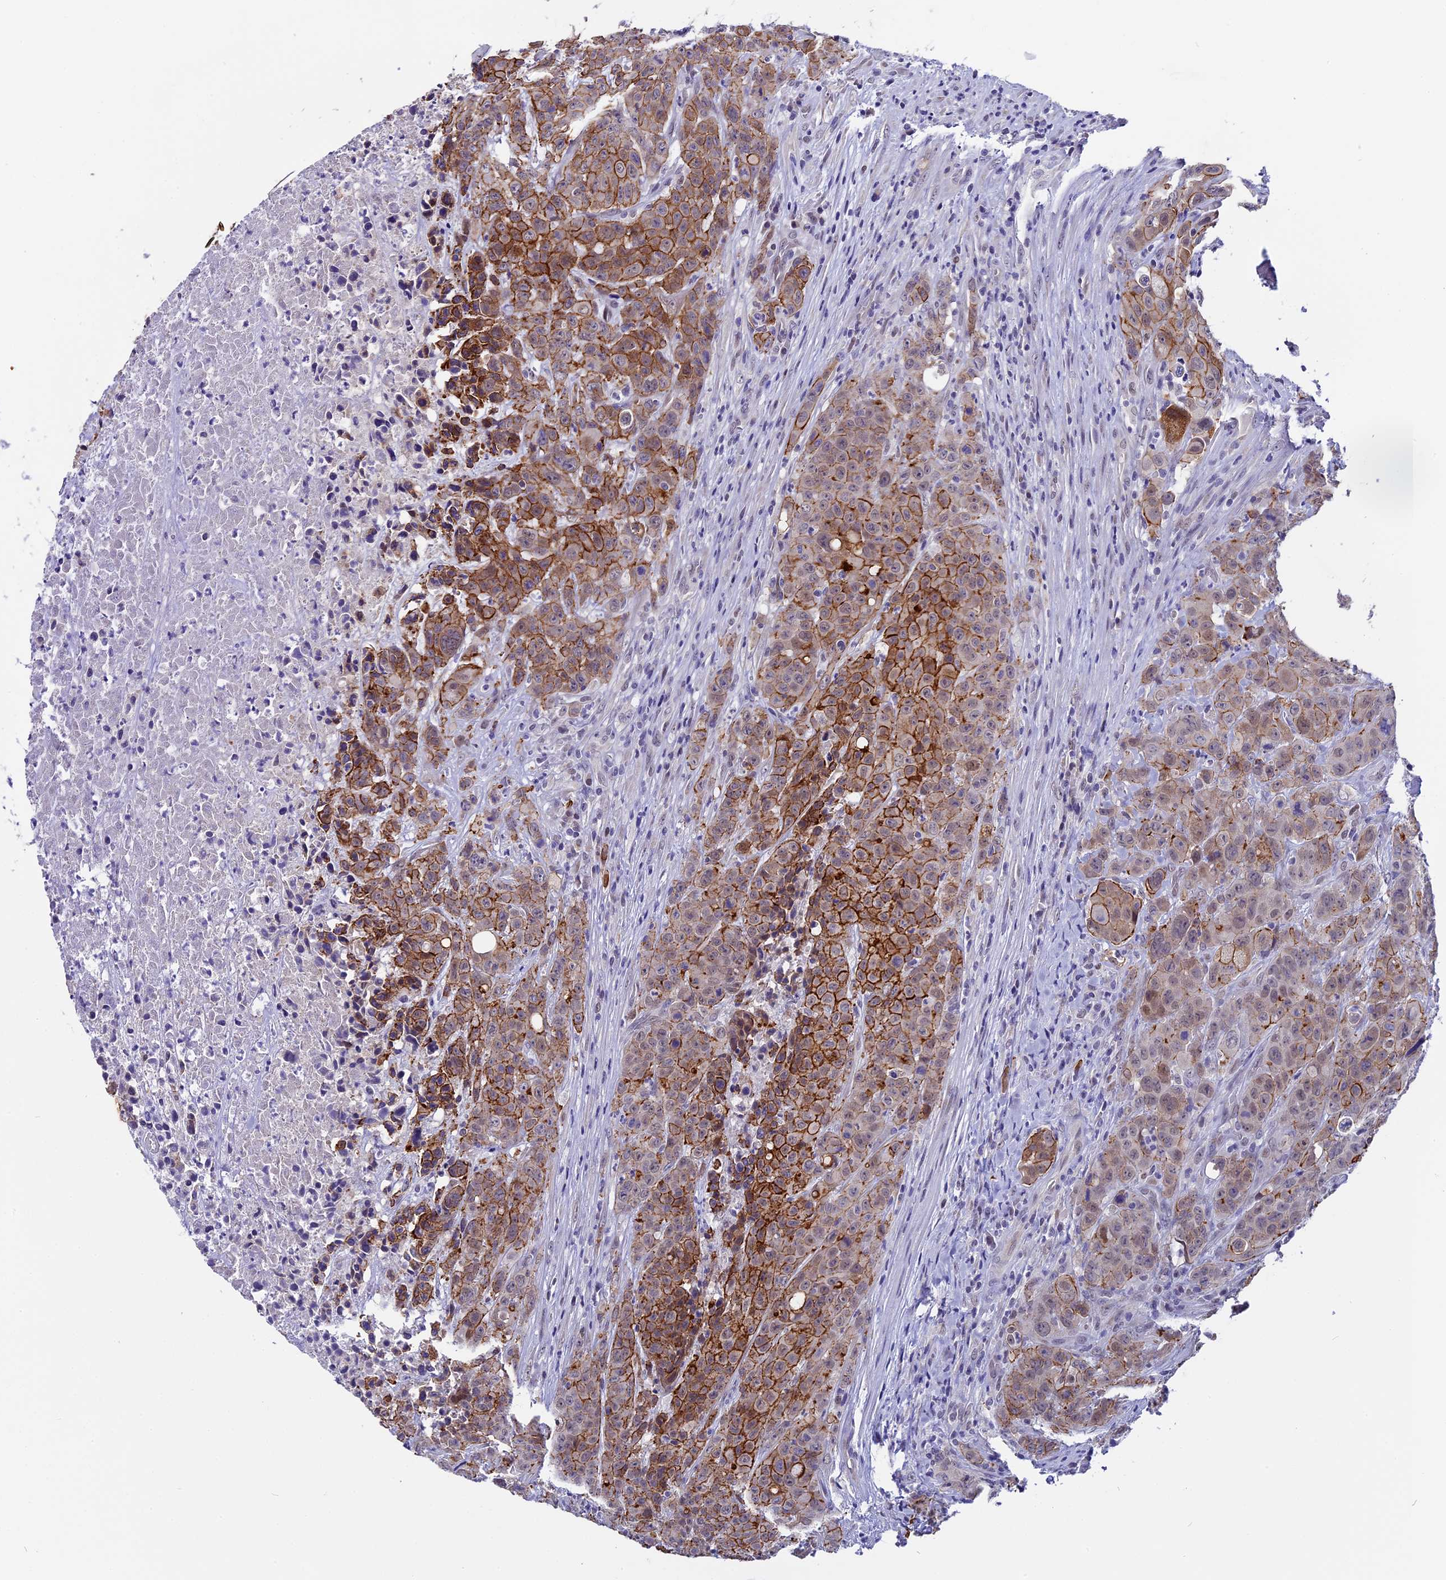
{"staining": {"intensity": "moderate", "quantity": ">75%", "location": "cytoplasmic/membranous"}, "tissue": "colorectal cancer", "cell_type": "Tumor cells", "image_type": "cancer", "snomed": [{"axis": "morphology", "description": "Adenocarcinoma, NOS"}, {"axis": "topography", "description": "Colon"}], "caption": "Immunohistochemical staining of colorectal adenocarcinoma shows medium levels of moderate cytoplasmic/membranous expression in about >75% of tumor cells.", "gene": "OSGEP", "patient": {"sex": "male", "age": 62}}